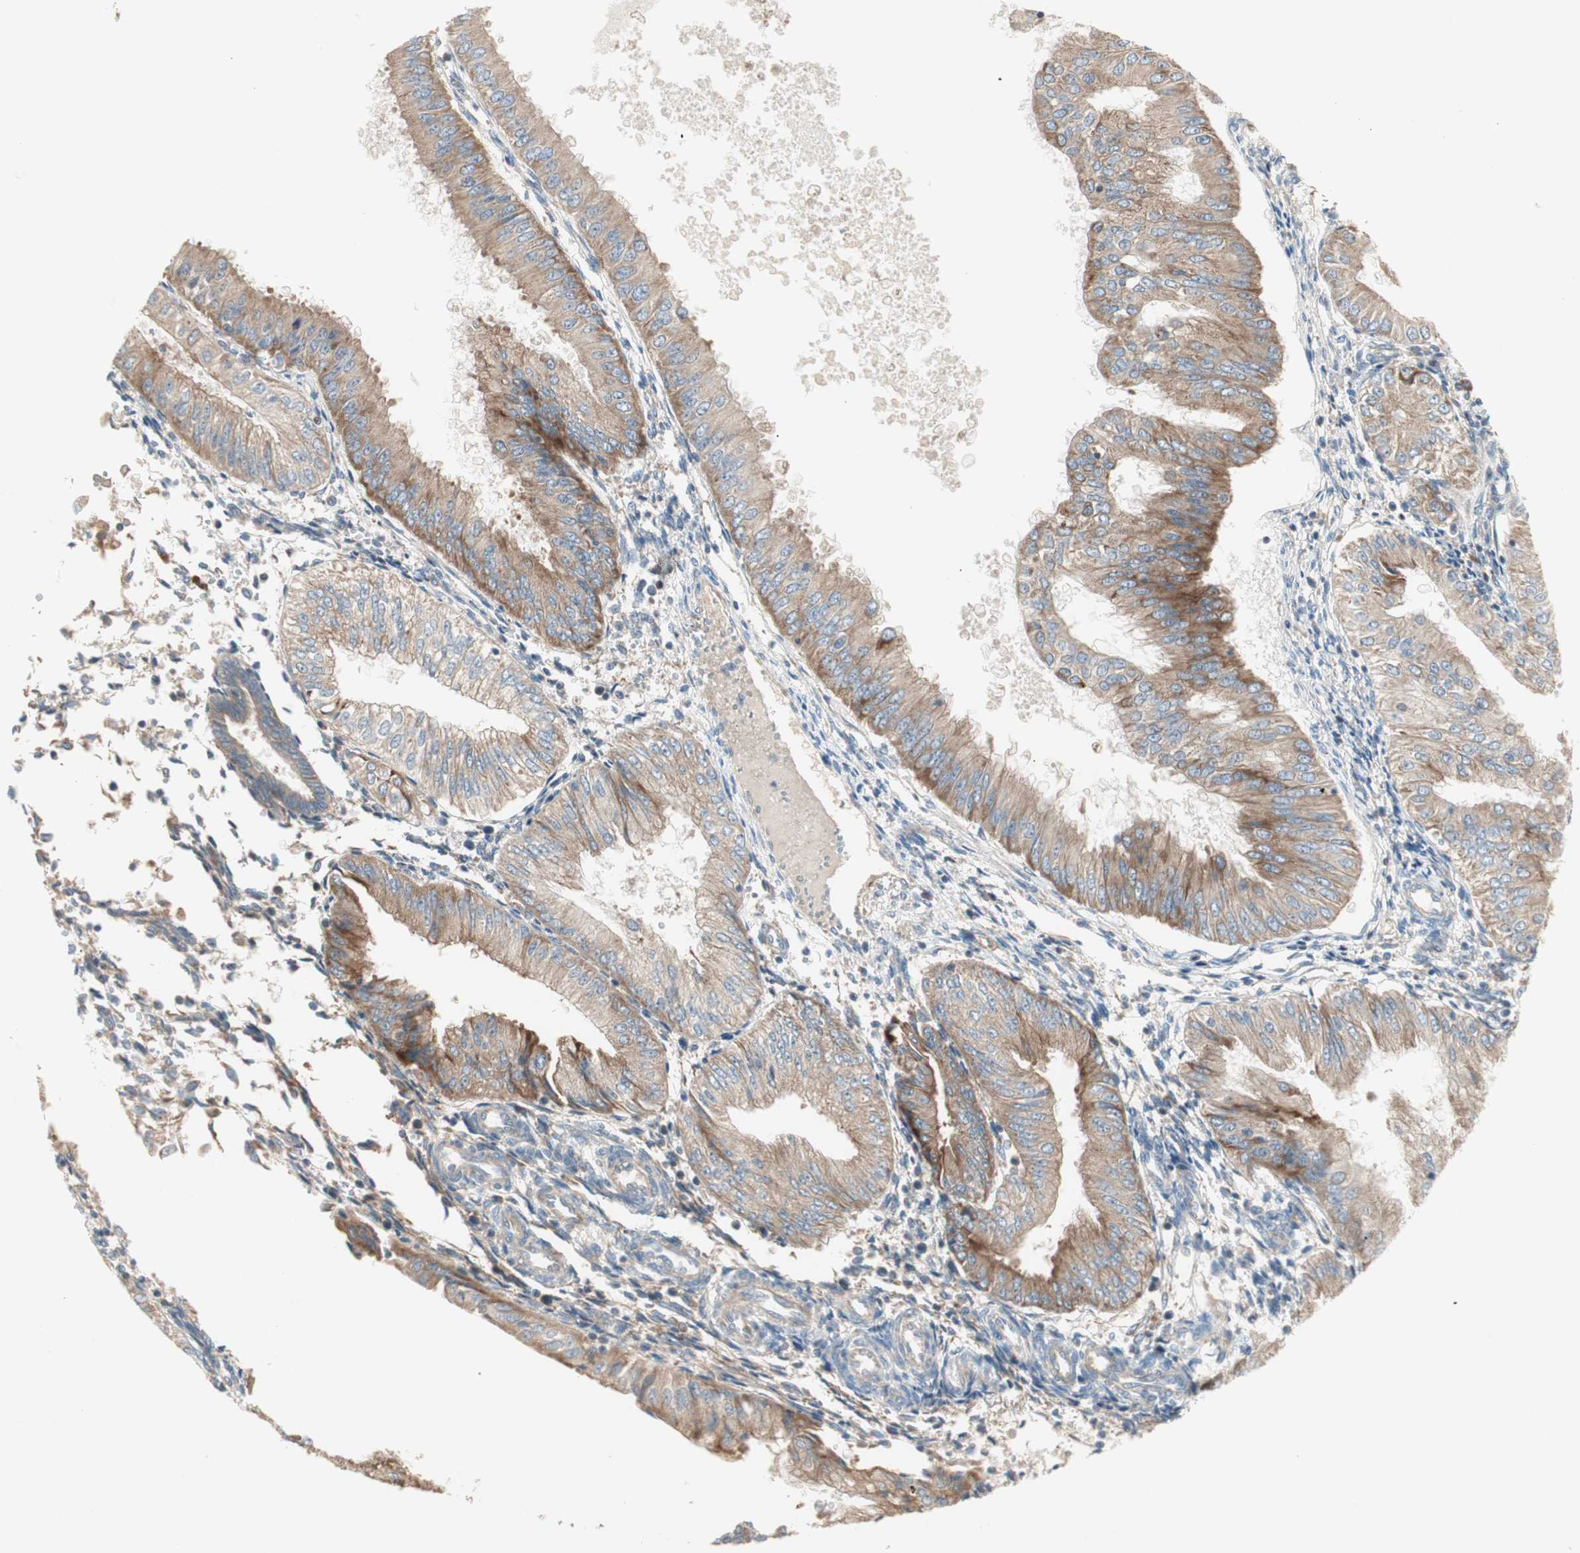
{"staining": {"intensity": "moderate", "quantity": ">75%", "location": "cytoplasmic/membranous"}, "tissue": "endometrial cancer", "cell_type": "Tumor cells", "image_type": "cancer", "snomed": [{"axis": "morphology", "description": "Adenocarcinoma, NOS"}, {"axis": "topography", "description": "Endometrium"}], "caption": "Immunohistochemistry (IHC) (DAB (3,3'-diaminobenzidine)) staining of endometrial cancer demonstrates moderate cytoplasmic/membranous protein positivity in about >75% of tumor cells.", "gene": "RPL23", "patient": {"sex": "female", "age": 53}}